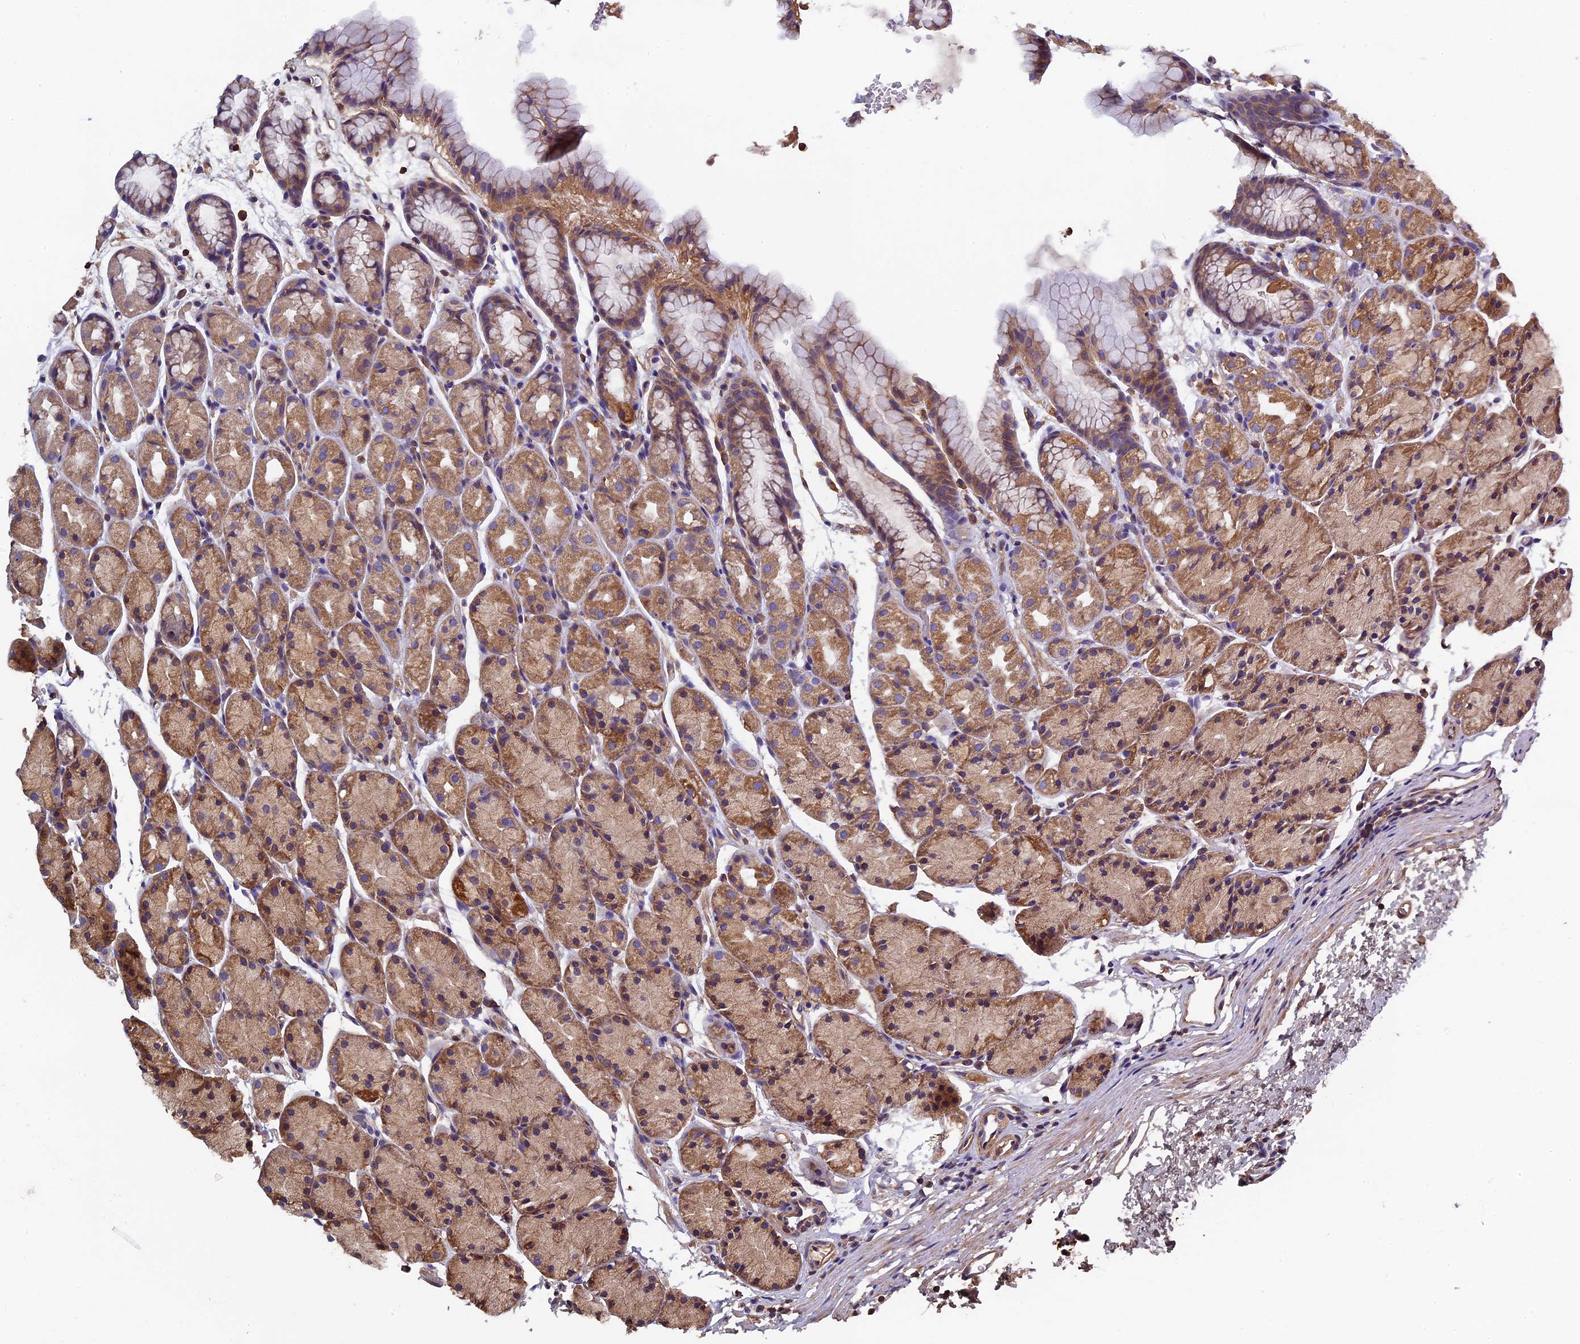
{"staining": {"intensity": "moderate", "quantity": ">75%", "location": "cytoplasmic/membranous"}, "tissue": "stomach", "cell_type": "Glandular cells", "image_type": "normal", "snomed": [{"axis": "morphology", "description": "Normal tissue, NOS"}, {"axis": "topography", "description": "Stomach, upper"}, {"axis": "topography", "description": "Stomach"}], "caption": "Moderate cytoplasmic/membranous staining for a protein is seen in approximately >75% of glandular cells of benign stomach using immunohistochemistry (IHC).", "gene": "CCDC153", "patient": {"sex": "male", "age": 47}}